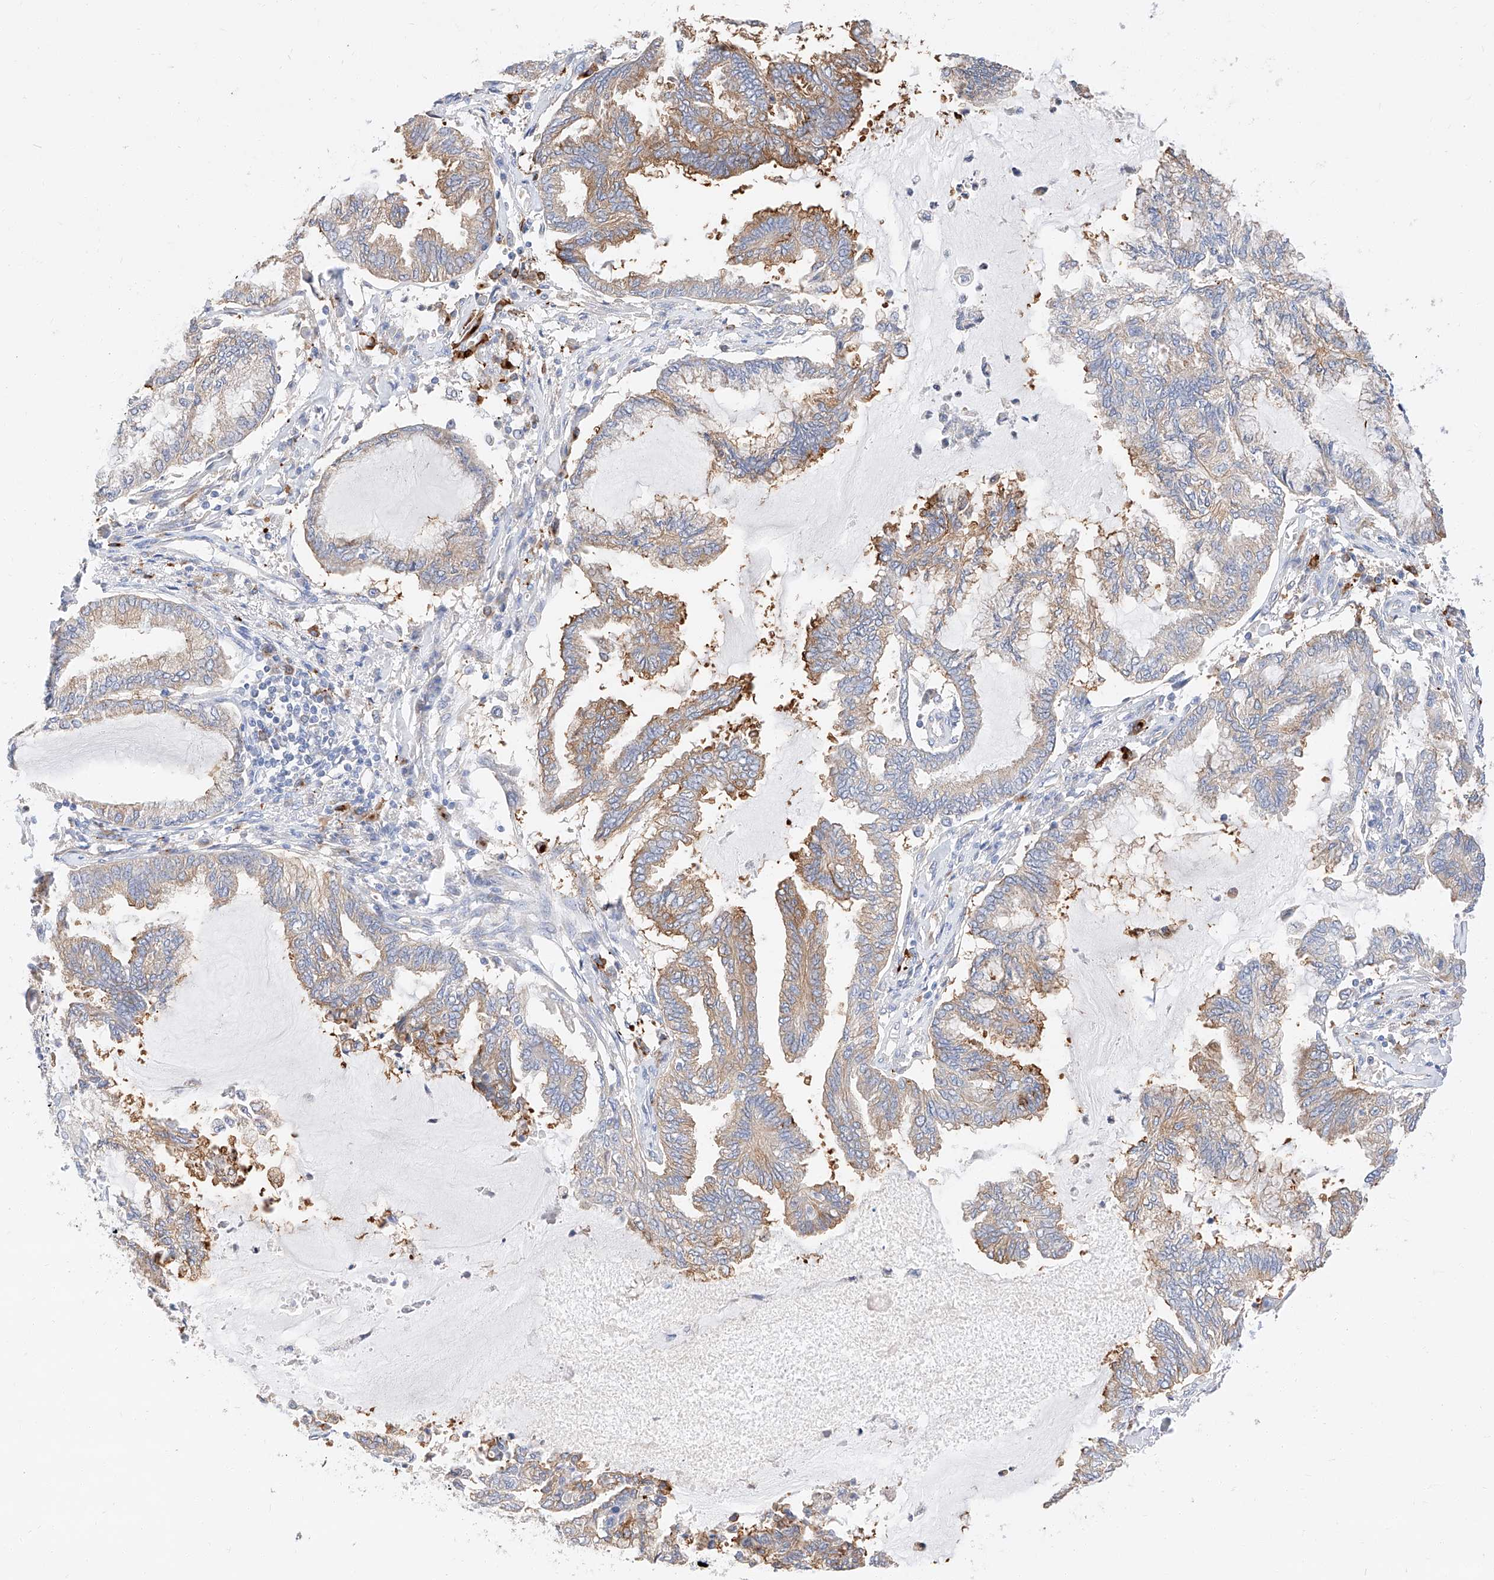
{"staining": {"intensity": "moderate", "quantity": "25%-75%", "location": "cytoplasmic/membranous"}, "tissue": "endometrial cancer", "cell_type": "Tumor cells", "image_type": "cancer", "snomed": [{"axis": "morphology", "description": "Adenocarcinoma, NOS"}, {"axis": "topography", "description": "Endometrium"}], "caption": "About 25%-75% of tumor cells in human adenocarcinoma (endometrial) reveal moderate cytoplasmic/membranous protein expression as visualized by brown immunohistochemical staining.", "gene": "GLMN", "patient": {"sex": "female", "age": 86}}